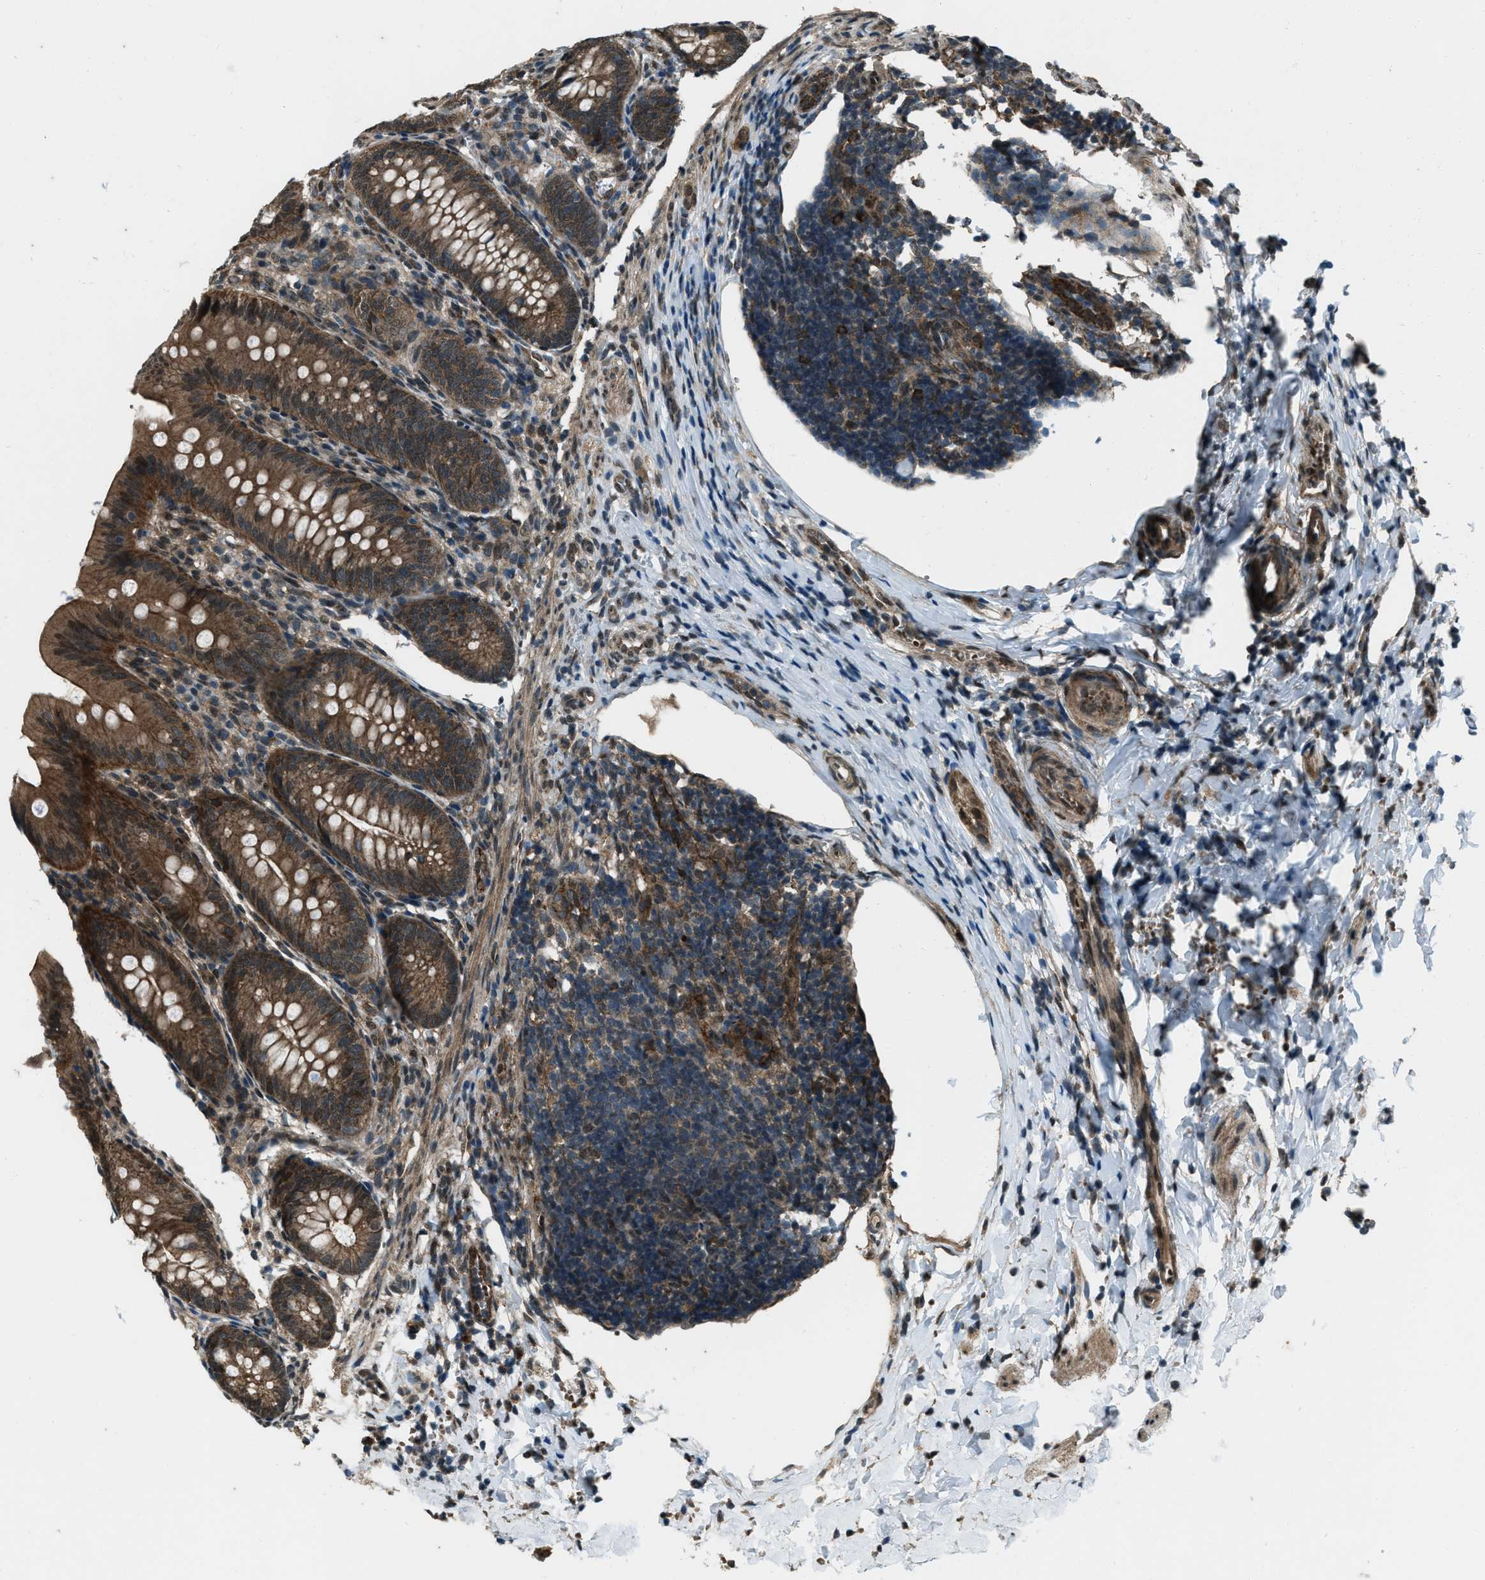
{"staining": {"intensity": "moderate", "quantity": ">75%", "location": "cytoplasmic/membranous"}, "tissue": "appendix", "cell_type": "Glandular cells", "image_type": "normal", "snomed": [{"axis": "morphology", "description": "Normal tissue, NOS"}, {"axis": "topography", "description": "Appendix"}], "caption": "DAB immunohistochemical staining of benign human appendix shows moderate cytoplasmic/membranous protein expression in about >75% of glandular cells. The staining was performed using DAB, with brown indicating positive protein expression. Nuclei are stained blue with hematoxylin.", "gene": "SVIL", "patient": {"sex": "male", "age": 1}}